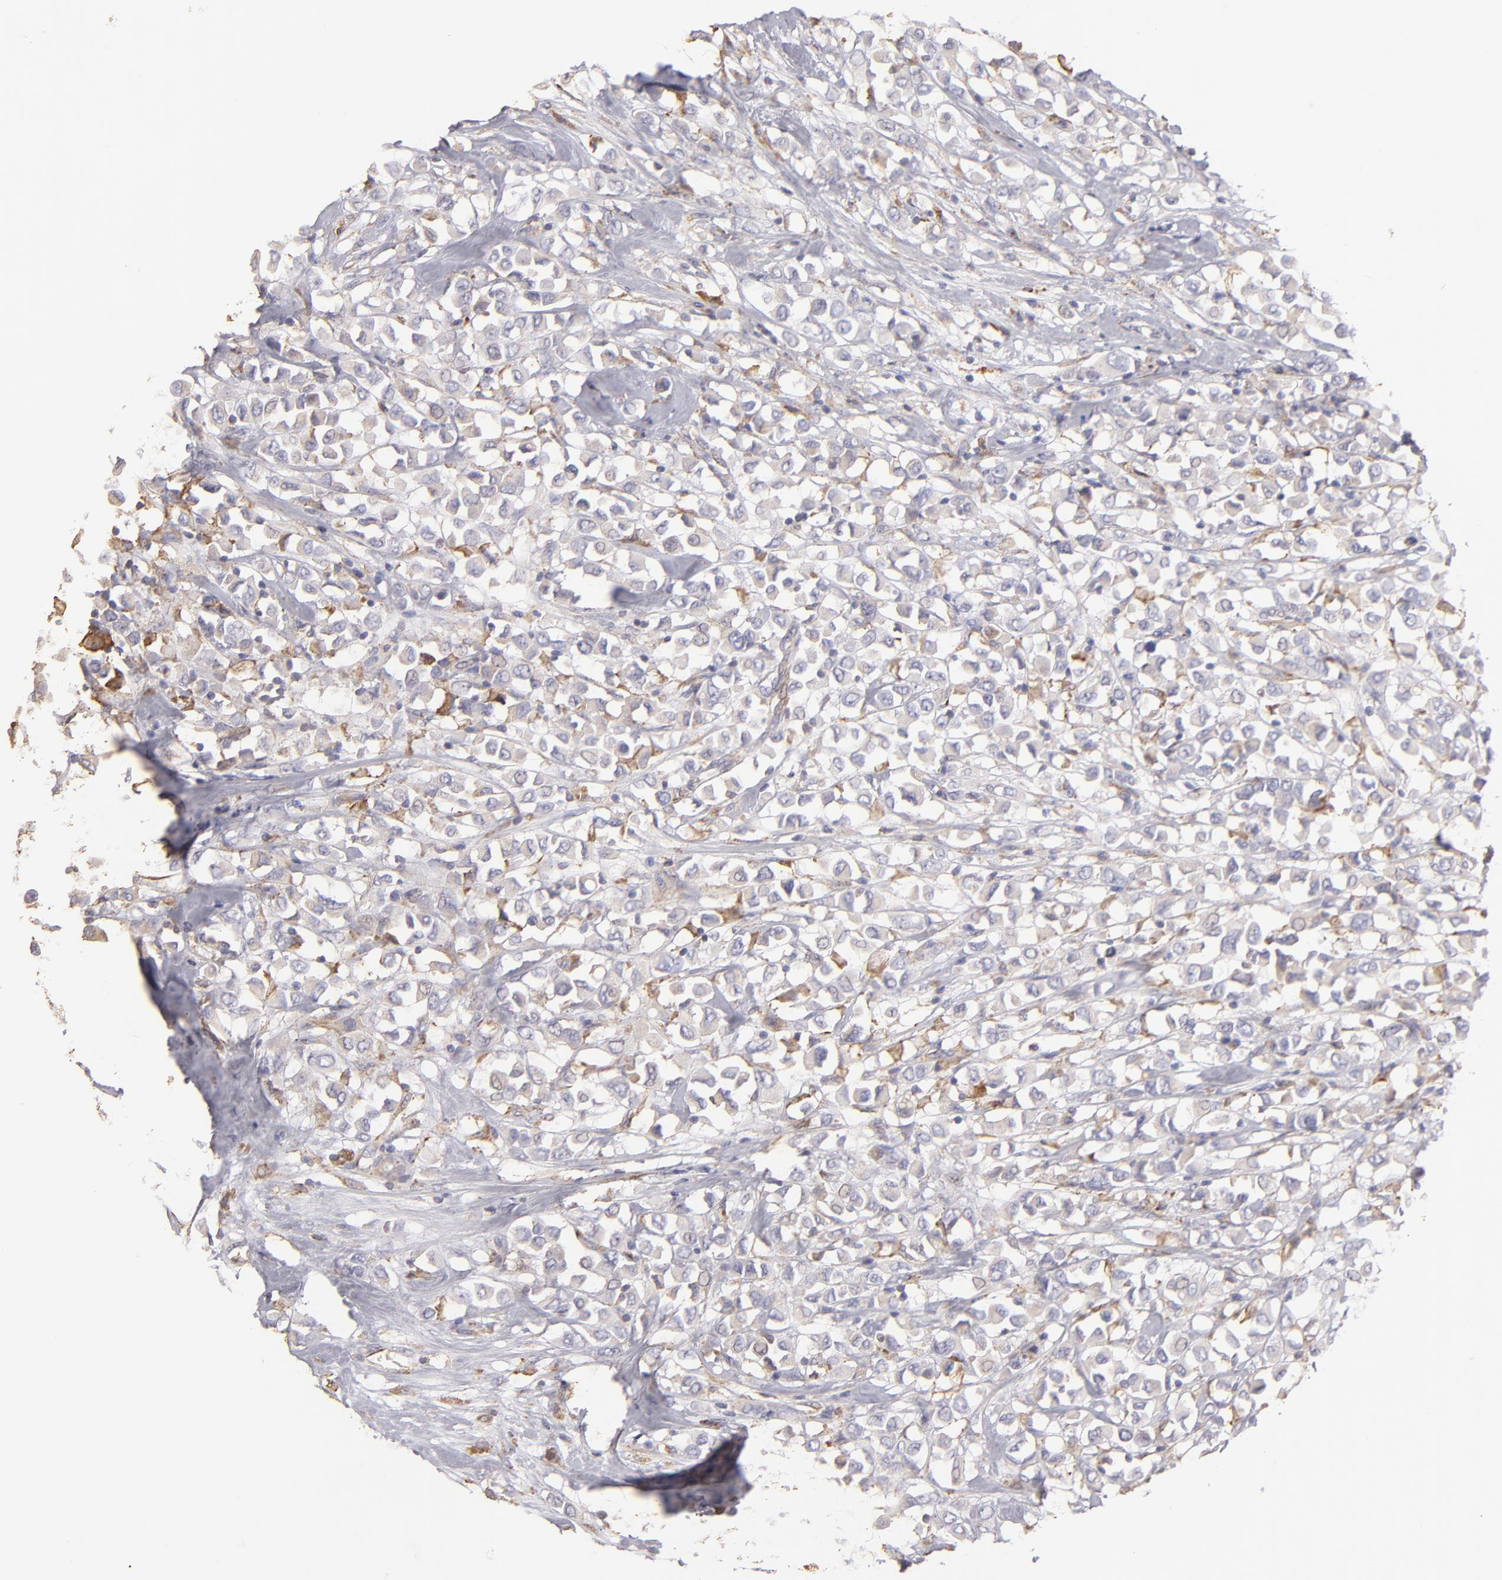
{"staining": {"intensity": "weak", "quantity": "25%-75%", "location": "cytoplasmic/membranous"}, "tissue": "breast cancer", "cell_type": "Tumor cells", "image_type": "cancer", "snomed": [{"axis": "morphology", "description": "Duct carcinoma"}, {"axis": "topography", "description": "Breast"}], "caption": "An image of human breast intraductal carcinoma stained for a protein reveals weak cytoplasmic/membranous brown staining in tumor cells.", "gene": "CALR", "patient": {"sex": "female", "age": 61}}